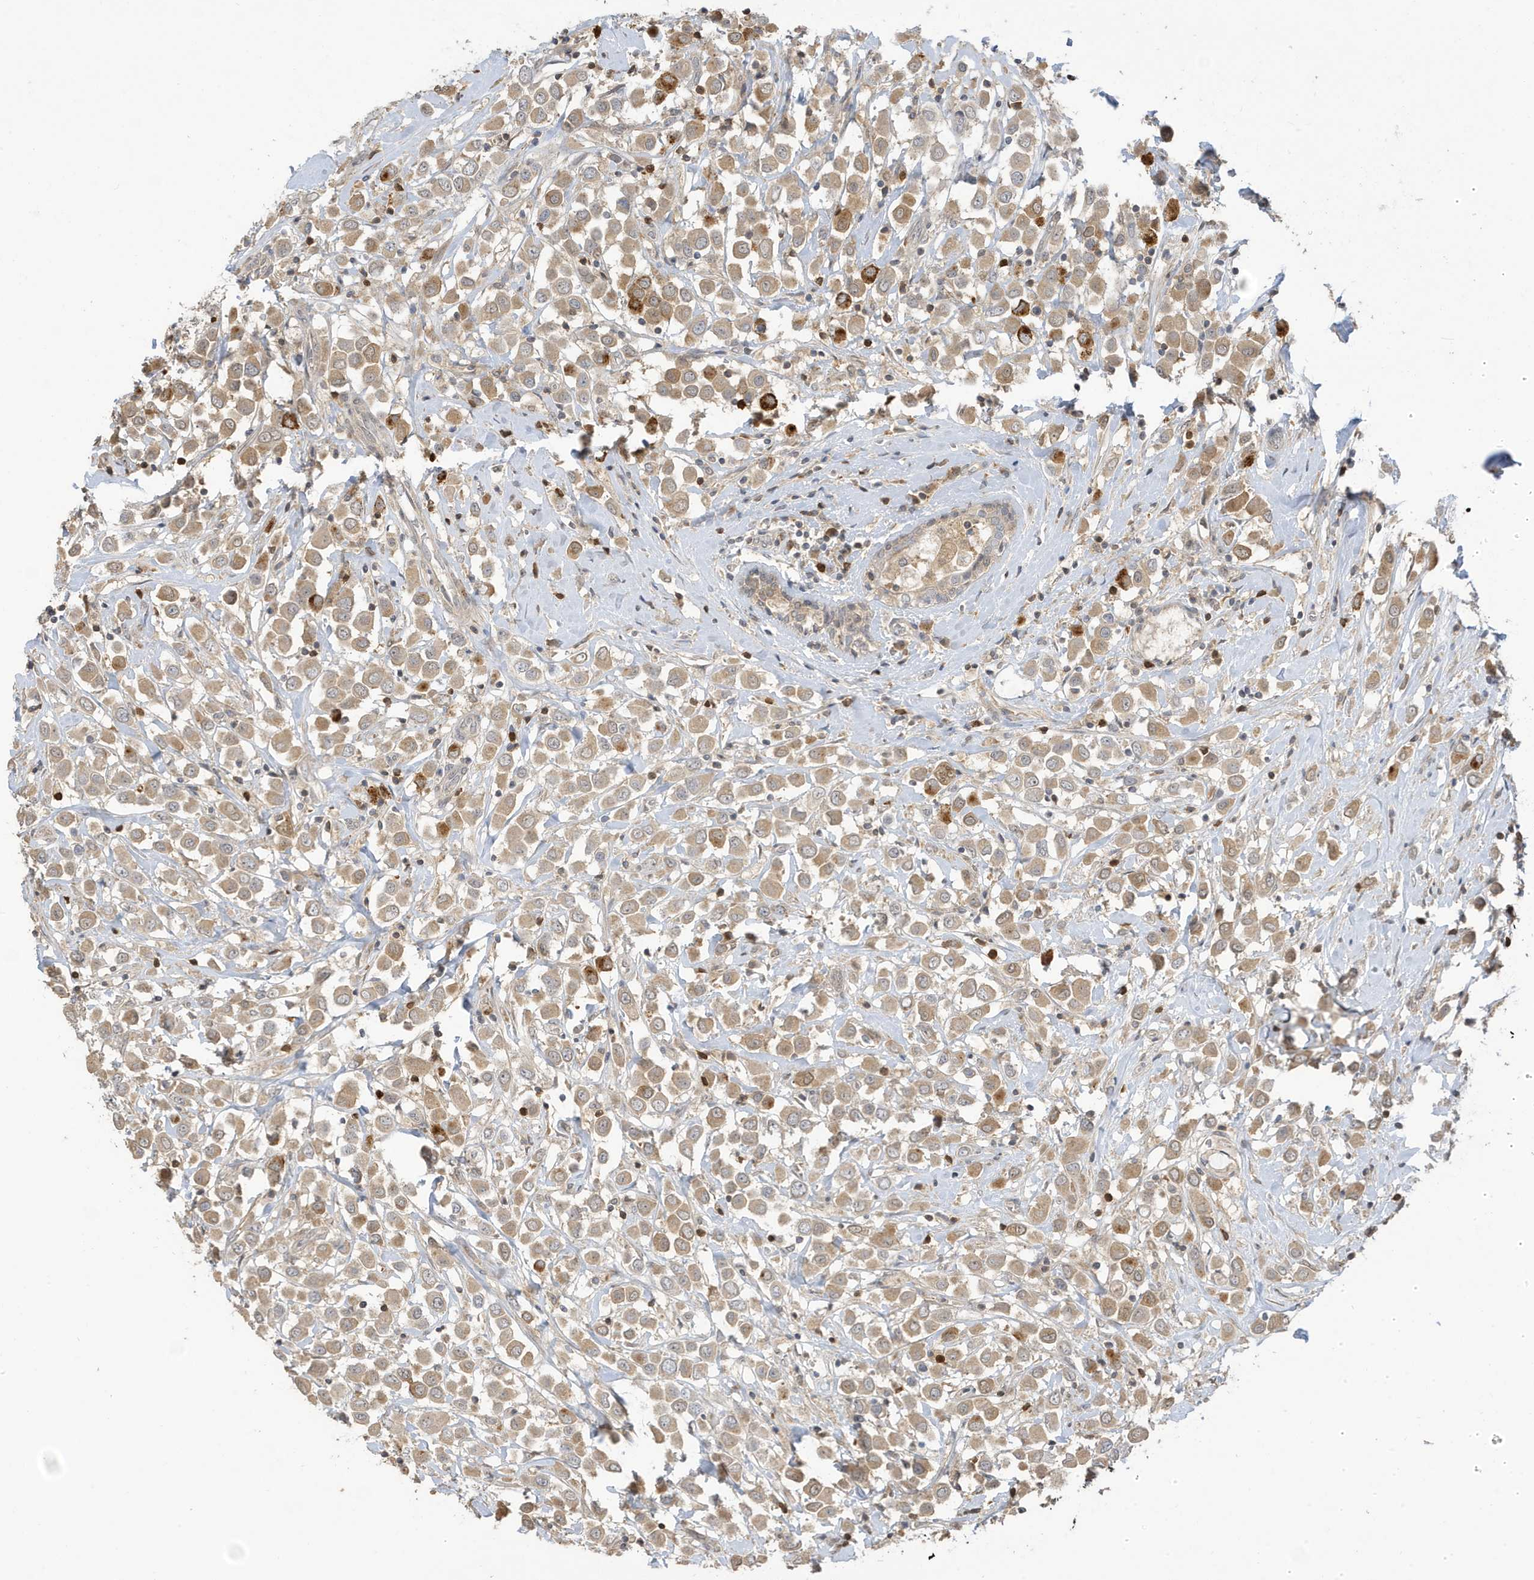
{"staining": {"intensity": "moderate", "quantity": ">75%", "location": "cytoplasmic/membranous"}, "tissue": "breast cancer", "cell_type": "Tumor cells", "image_type": "cancer", "snomed": [{"axis": "morphology", "description": "Duct carcinoma"}, {"axis": "topography", "description": "Breast"}], "caption": "IHC of breast cancer exhibits medium levels of moderate cytoplasmic/membranous staining in about >75% of tumor cells. Using DAB (brown) and hematoxylin (blue) stains, captured at high magnification using brightfield microscopy.", "gene": "TAB3", "patient": {"sex": "female", "age": 61}}